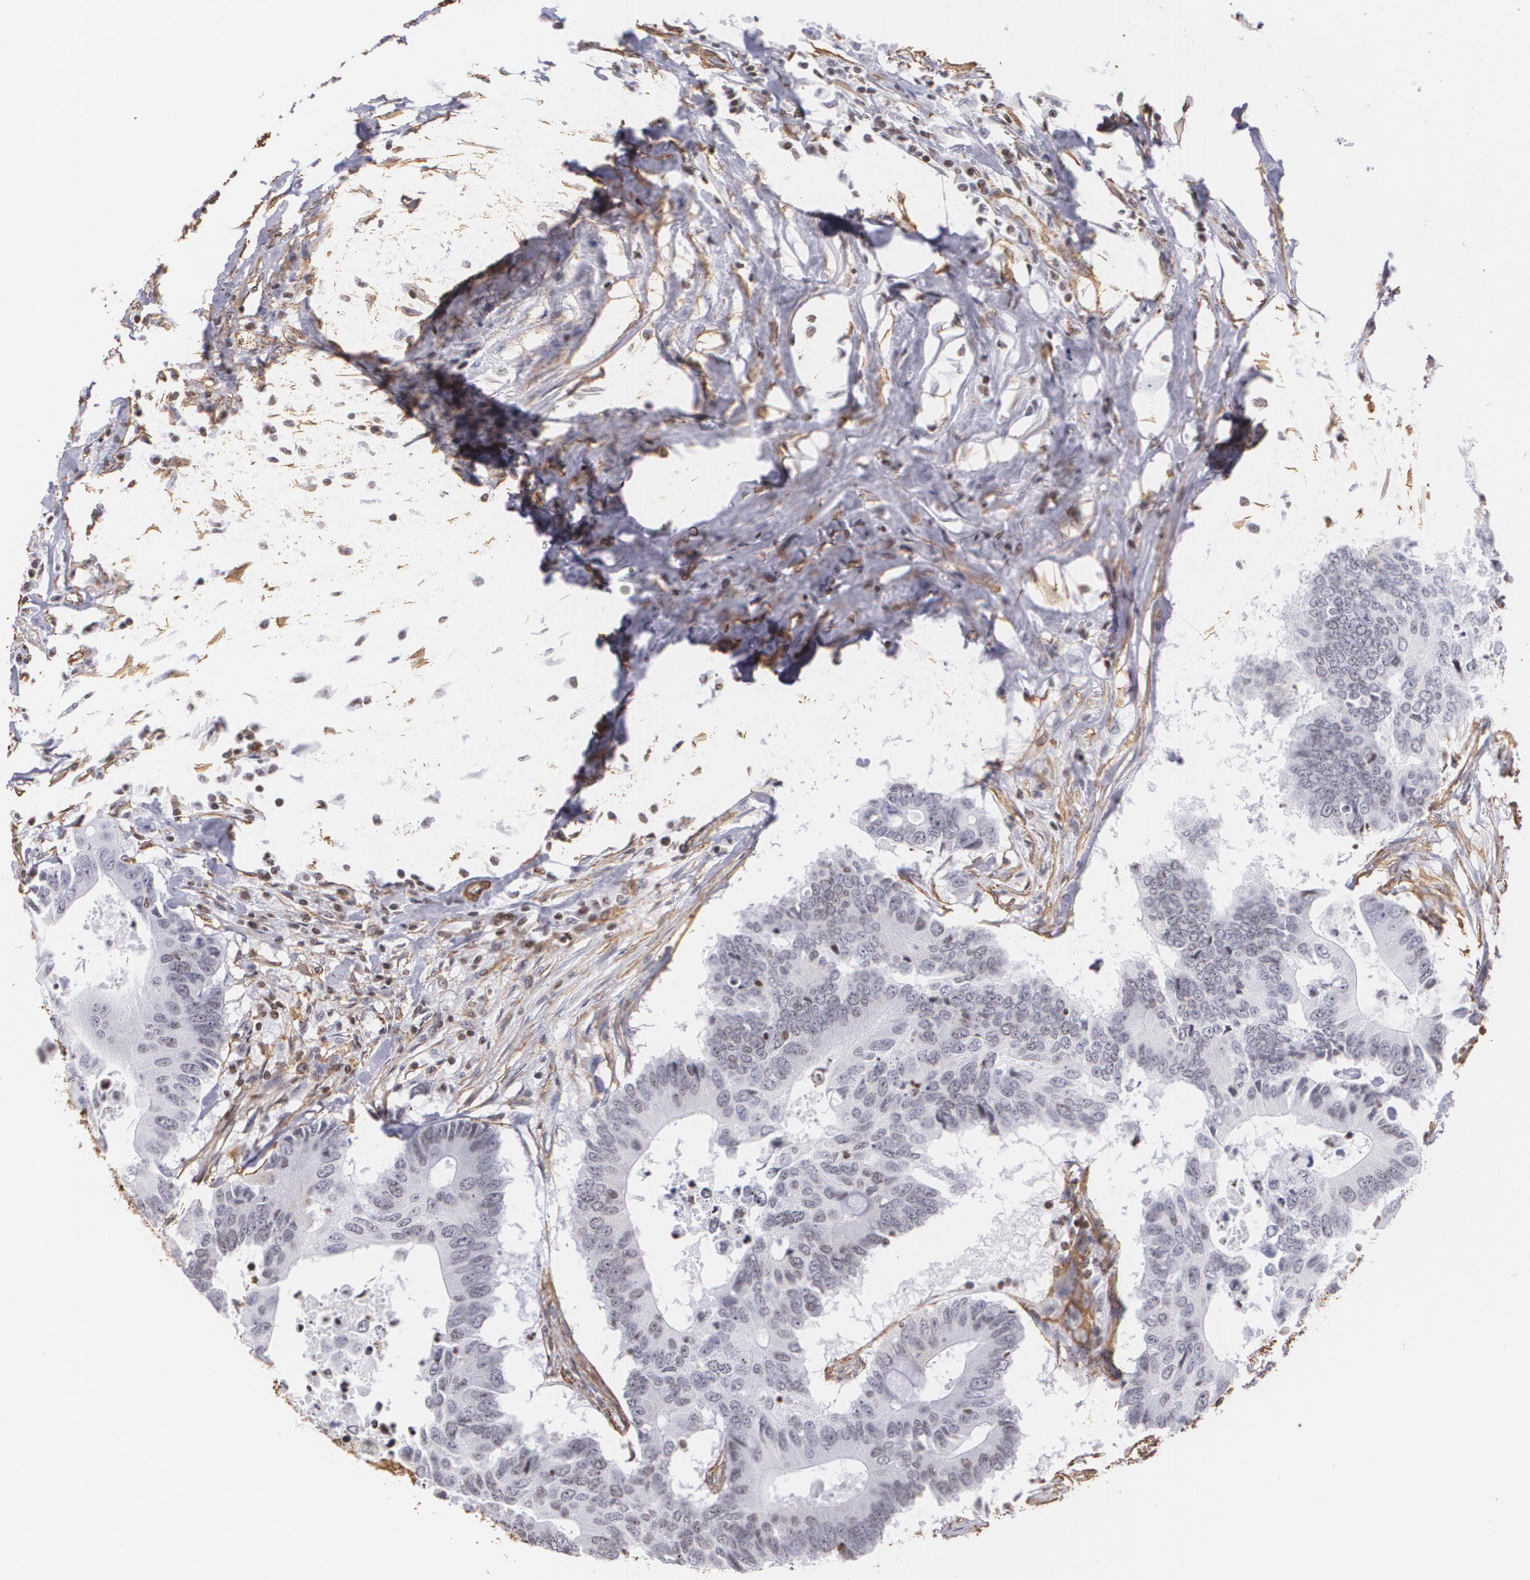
{"staining": {"intensity": "weak", "quantity": "<25%", "location": "cytoplasmic/membranous"}, "tissue": "colorectal cancer", "cell_type": "Tumor cells", "image_type": "cancer", "snomed": [{"axis": "morphology", "description": "Adenocarcinoma, NOS"}, {"axis": "topography", "description": "Colon"}], "caption": "IHC histopathology image of colorectal adenocarcinoma stained for a protein (brown), which displays no expression in tumor cells. (Immunohistochemistry, brightfield microscopy, high magnification).", "gene": "VAMP1", "patient": {"sex": "male", "age": 71}}